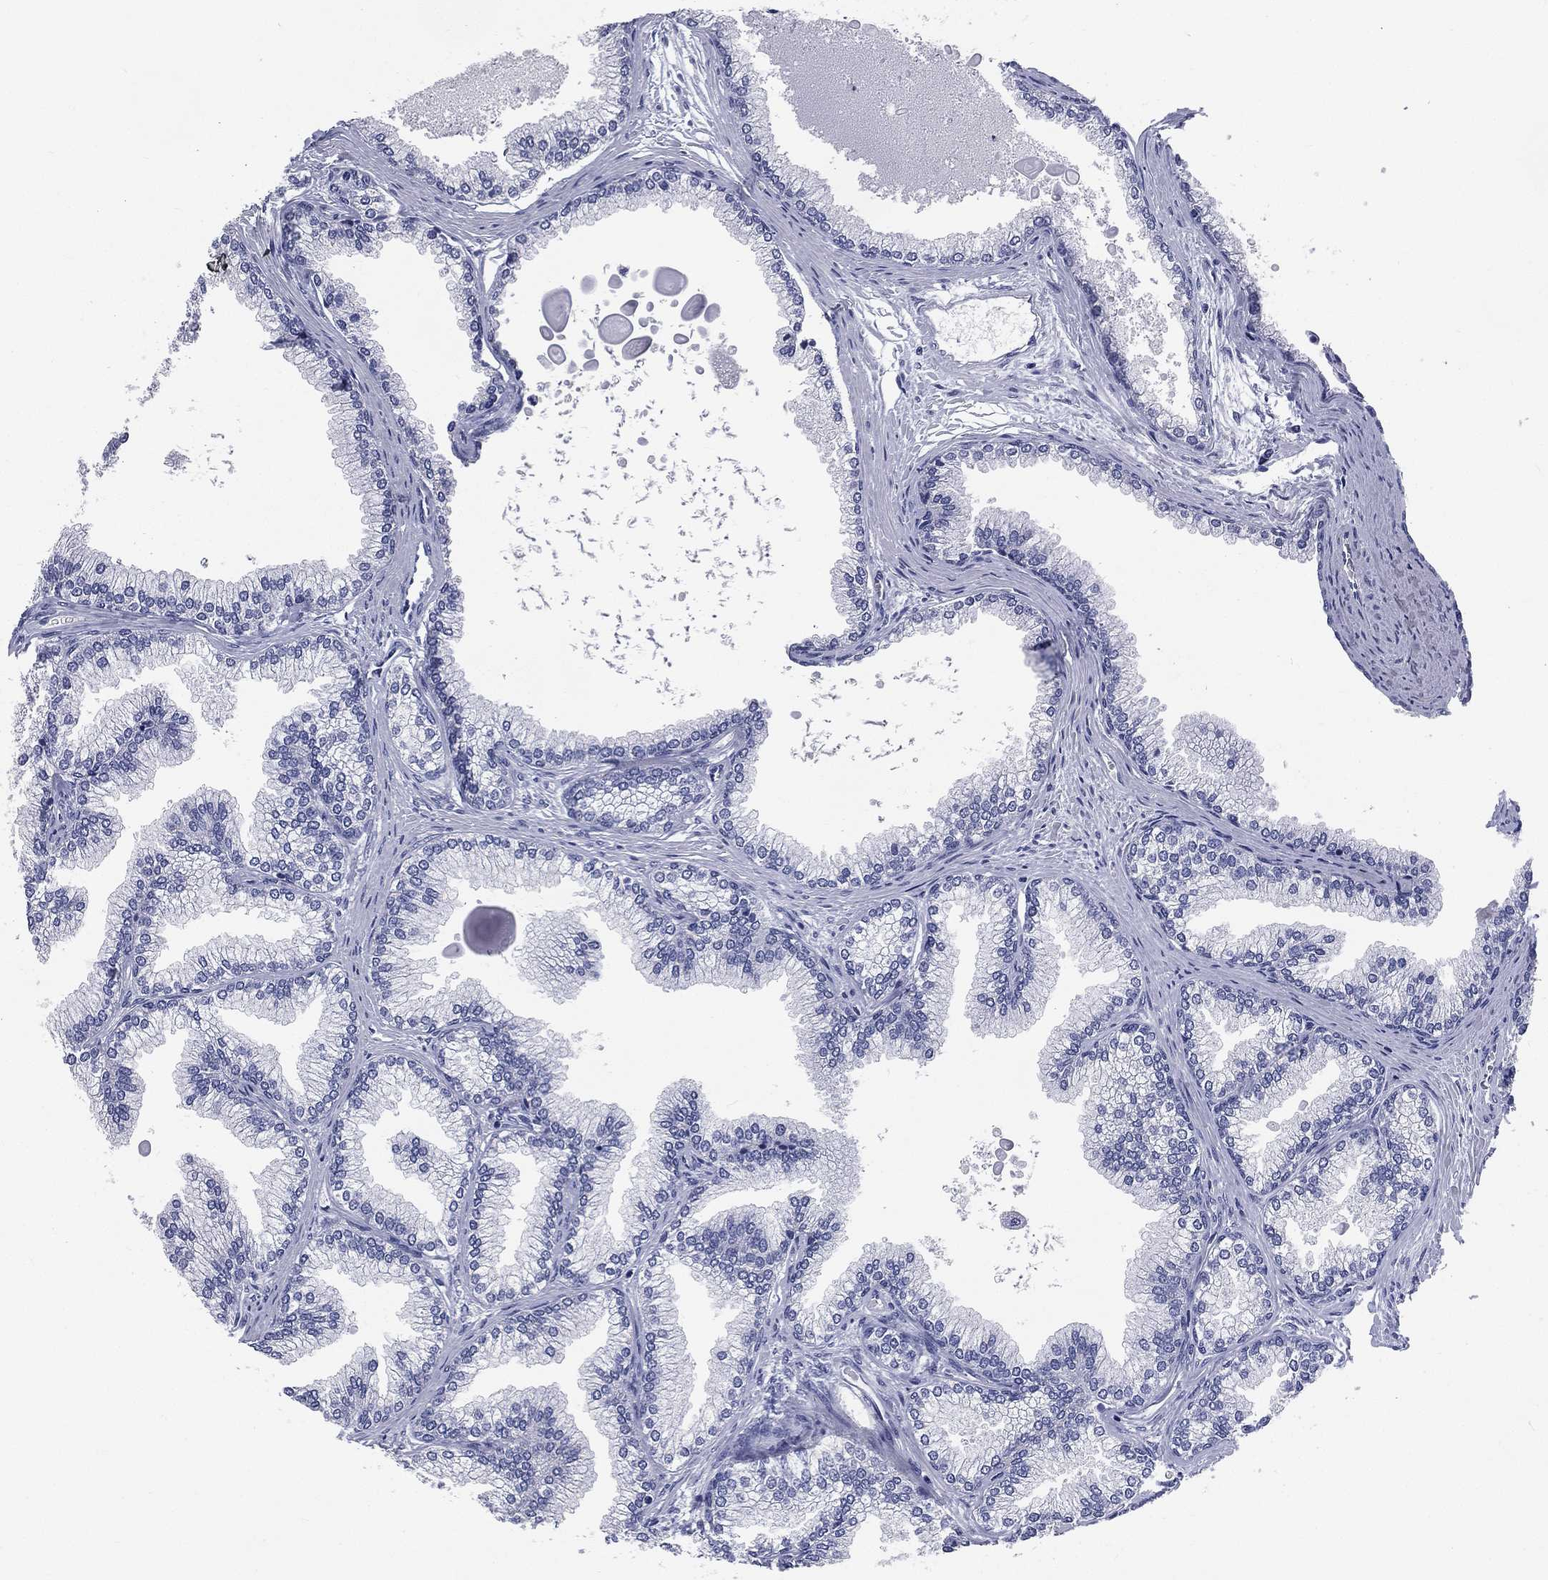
{"staining": {"intensity": "negative", "quantity": "none", "location": "none"}, "tissue": "prostate", "cell_type": "Glandular cells", "image_type": "normal", "snomed": [{"axis": "morphology", "description": "Normal tissue, NOS"}, {"axis": "topography", "description": "Prostate"}], "caption": "Immunohistochemistry (IHC) photomicrograph of normal prostate: prostate stained with DAB displays no significant protein positivity in glandular cells. (DAB (3,3'-diaminobenzidine) immunohistochemistry (IHC) with hematoxylin counter stain).", "gene": "IFT27", "patient": {"sex": "male", "age": 72}}